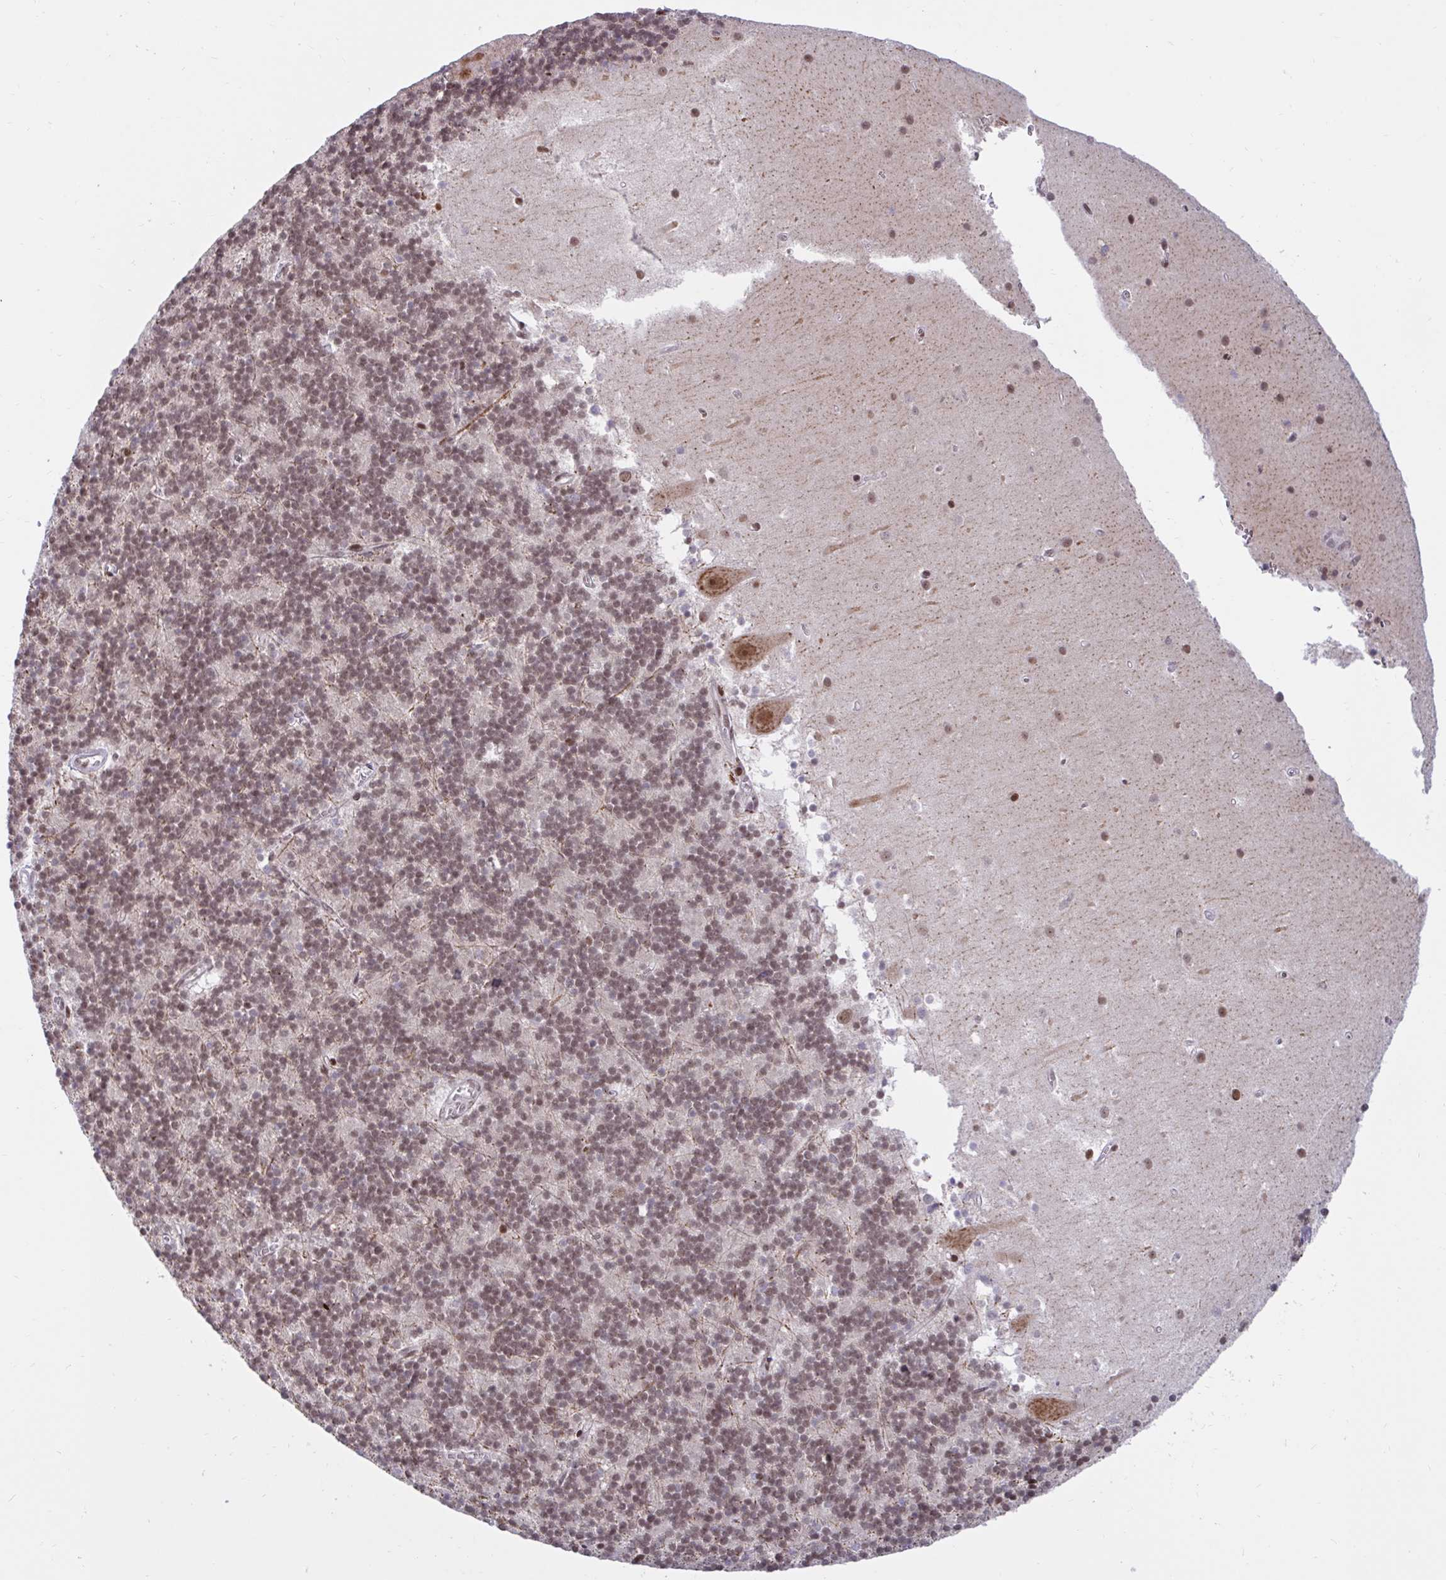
{"staining": {"intensity": "weak", "quantity": "25%-75%", "location": "nuclear"}, "tissue": "cerebellum", "cell_type": "Cells in granular layer", "image_type": "normal", "snomed": [{"axis": "morphology", "description": "Normal tissue, NOS"}, {"axis": "topography", "description": "Cerebellum"}], "caption": "IHC (DAB) staining of benign human cerebellum demonstrates weak nuclear protein positivity in about 25%-75% of cells in granular layer. (DAB (3,3'-diaminobenzidine) = brown stain, brightfield microscopy at high magnification).", "gene": "PHF10", "patient": {"sex": "male", "age": 54}}